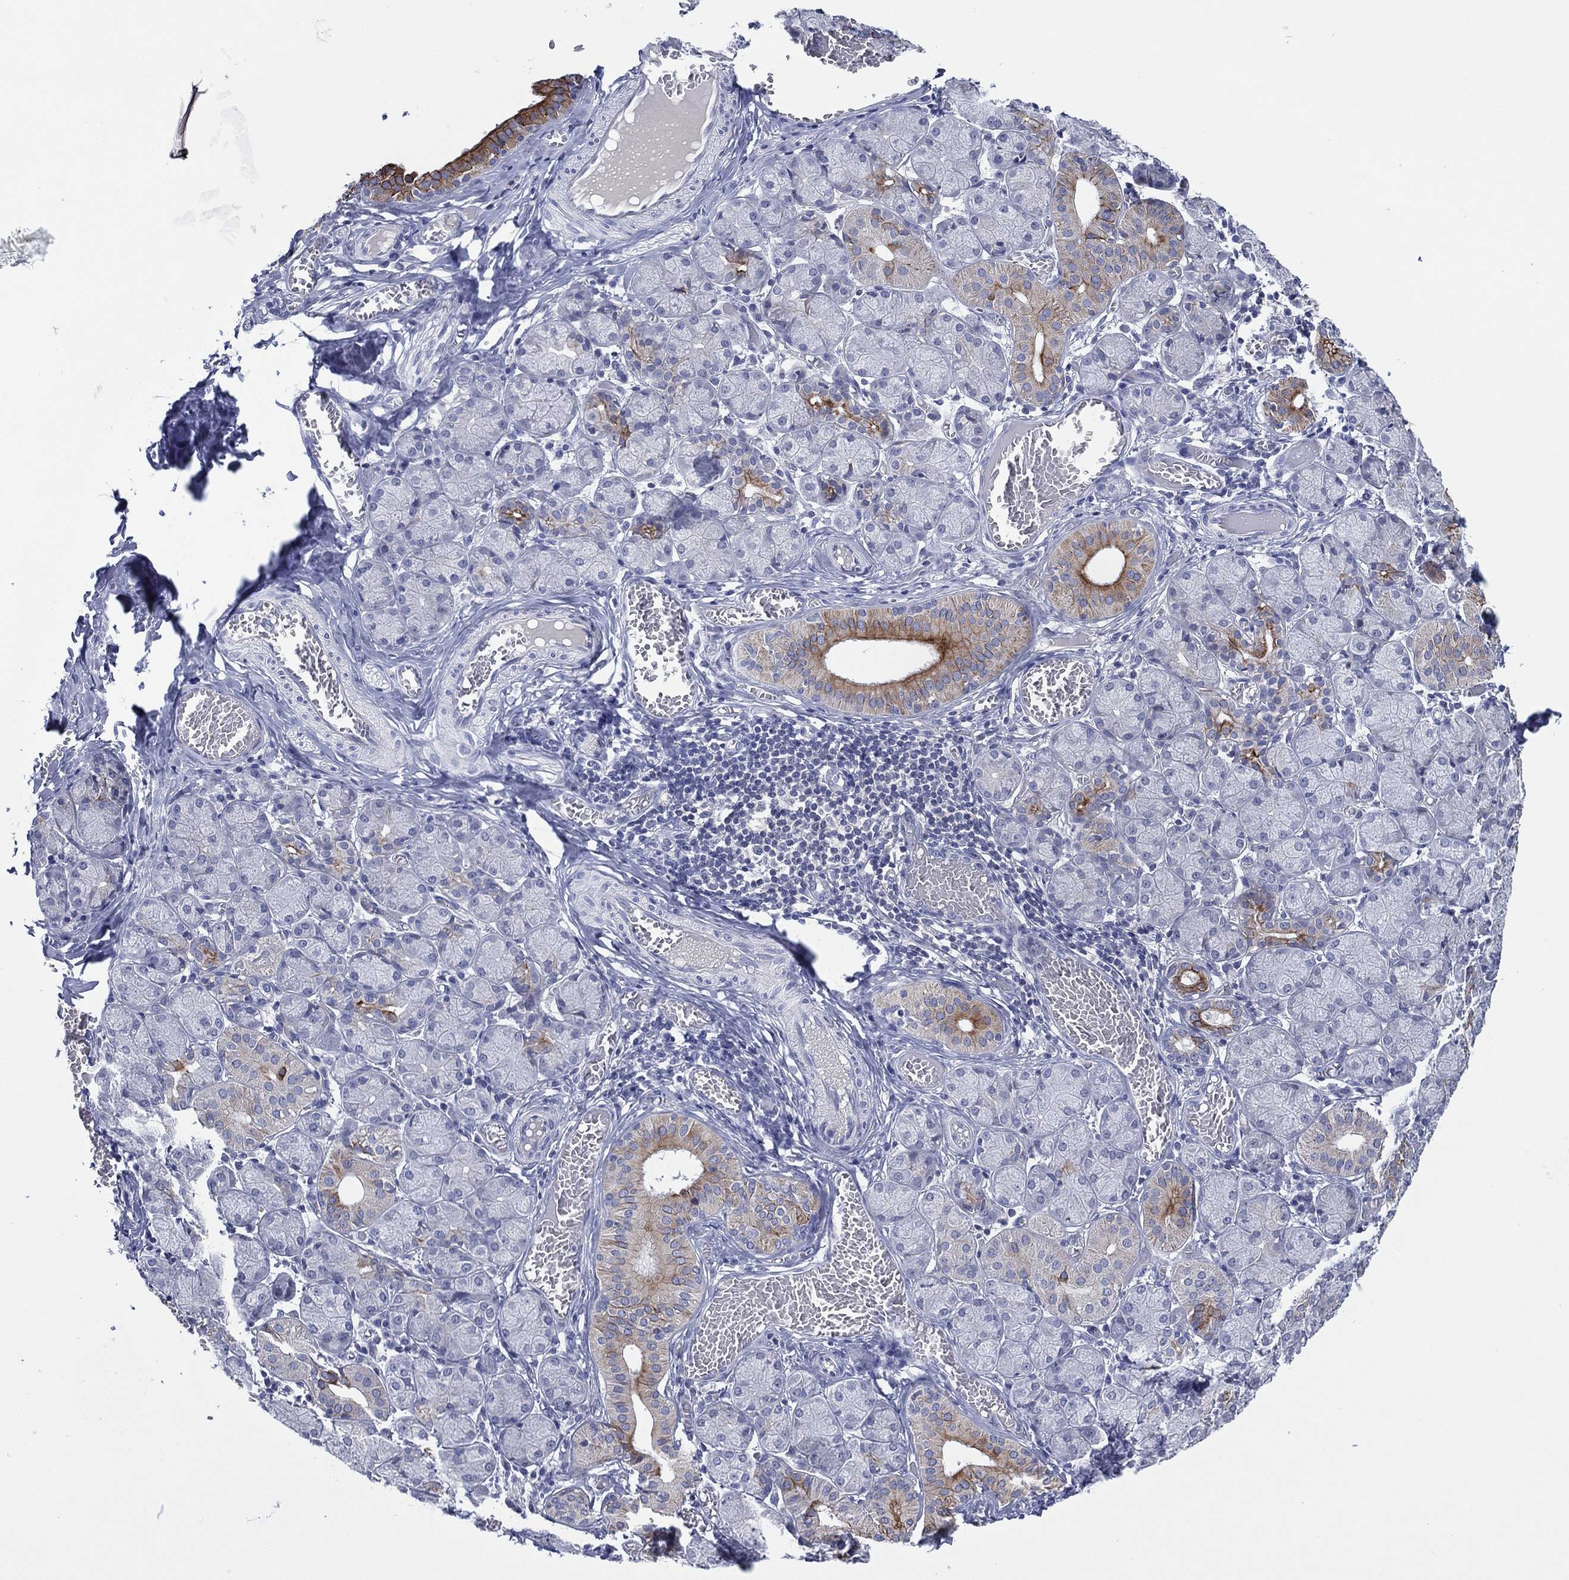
{"staining": {"intensity": "strong", "quantity": "<25%", "location": "cytoplasmic/membranous"}, "tissue": "salivary gland", "cell_type": "Glandular cells", "image_type": "normal", "snomed": [{"axis": "morphology", "description": "Normal tissue, NOS"}, {"axis": "topography", "description": "Salivary gland"}, {"axis": "topography", "description": "Peripheral nerve tissue"}], "caption": "The image demonstrates immunohistochemical staining of benign salivary gland. There is strong cytoplasmic/membranous staining is appreciated in about <25% of glandular cells.", "gene": "TRIM31", "patient": {"sex": "female", "age": 24}}